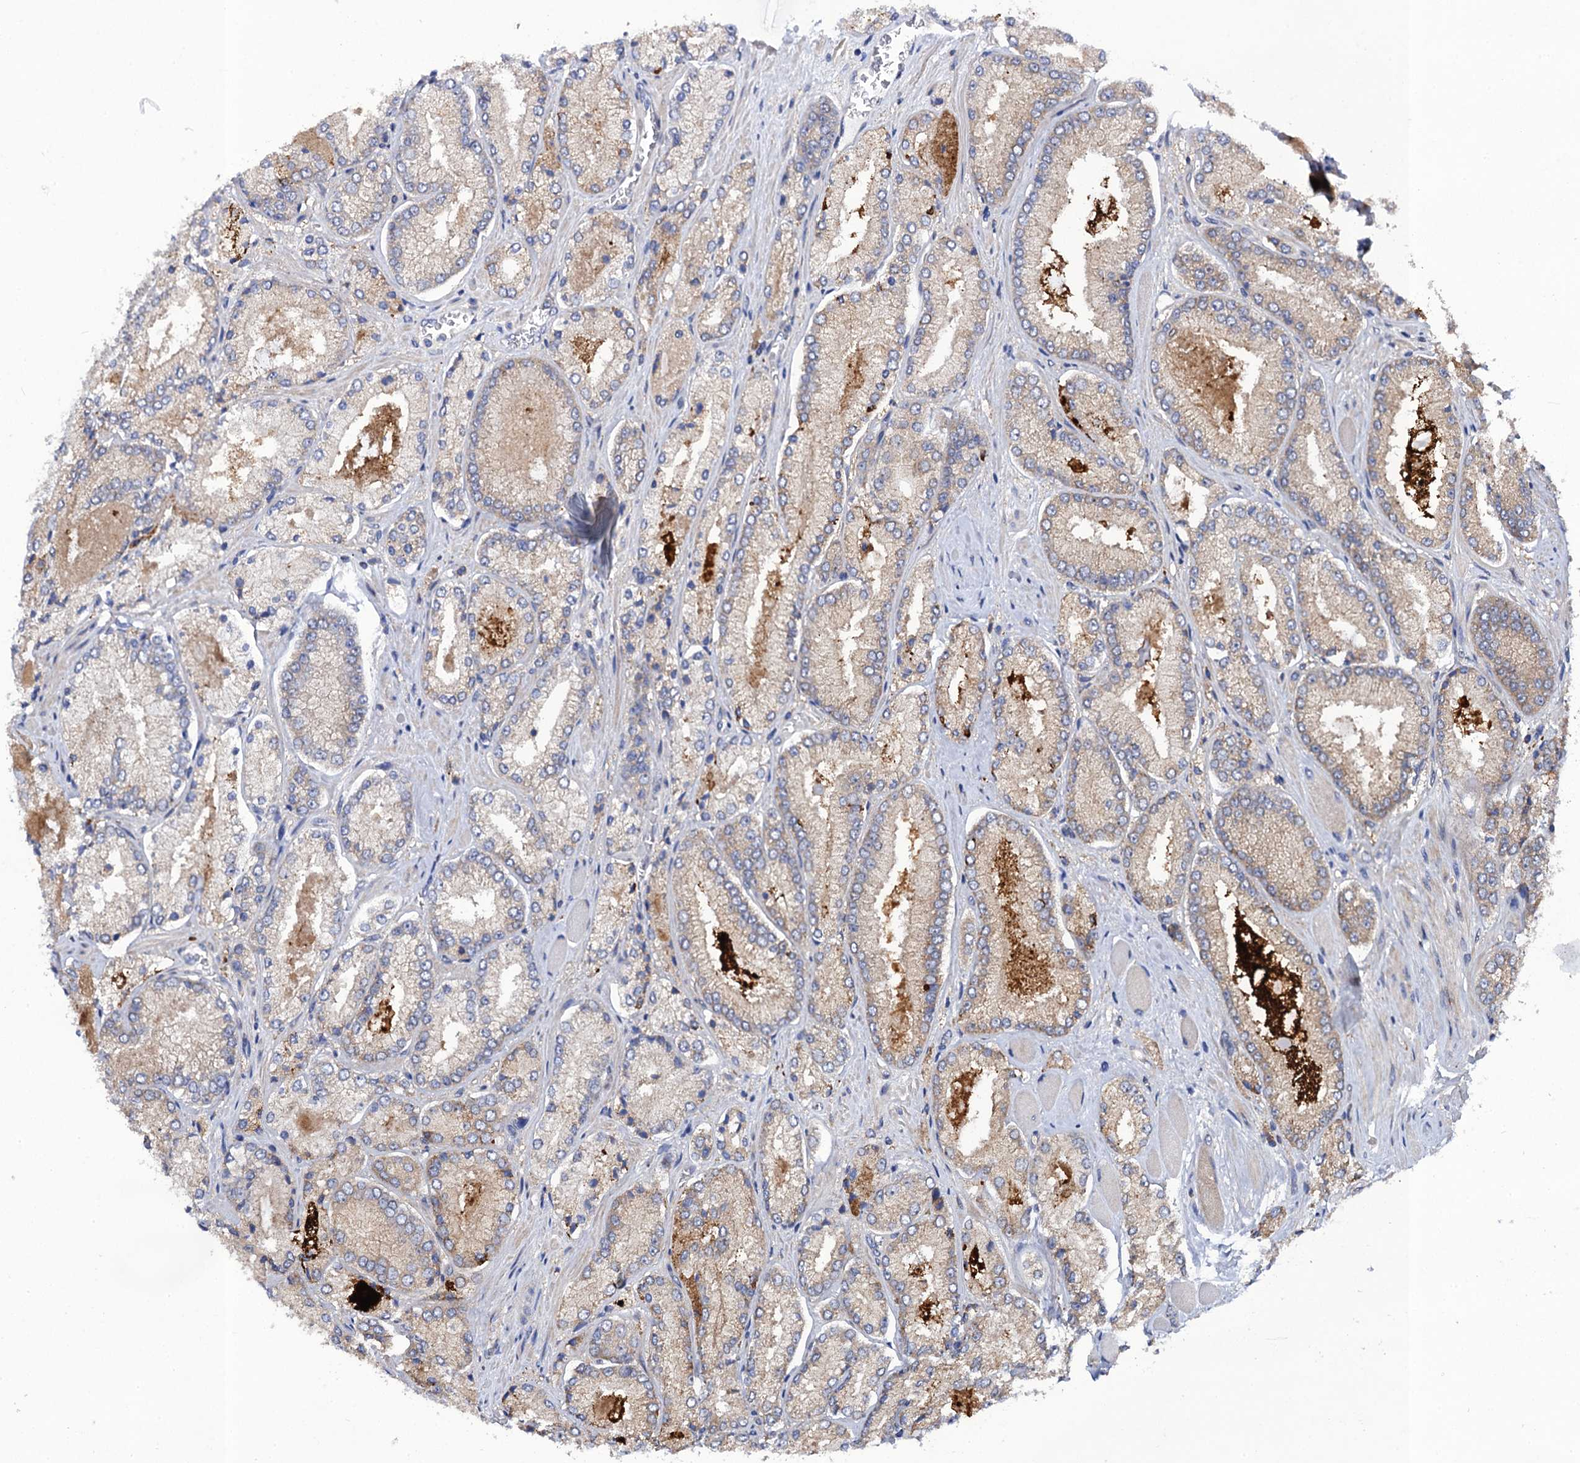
{"staining": {"intensity": "weak", "quantity": "<25%", "location": "cytoplasmic/membranous"}, "tissue": "prostate cancer", "cell_type": "Tumor cells", "image_type": "cancer", "snomed": [{"axis": "morphology", "description": "Adenocarcinoma, Low grade"}, {"axis": "topography", "description": "Prostate"}], "caption": "Human low-grade adenocarcinoma (prostate) stained for a protein using IHC demonstrates no positivity in tumor cells.", "gene": "PGLS", "patient": {"sex": "male", "age": 74}}